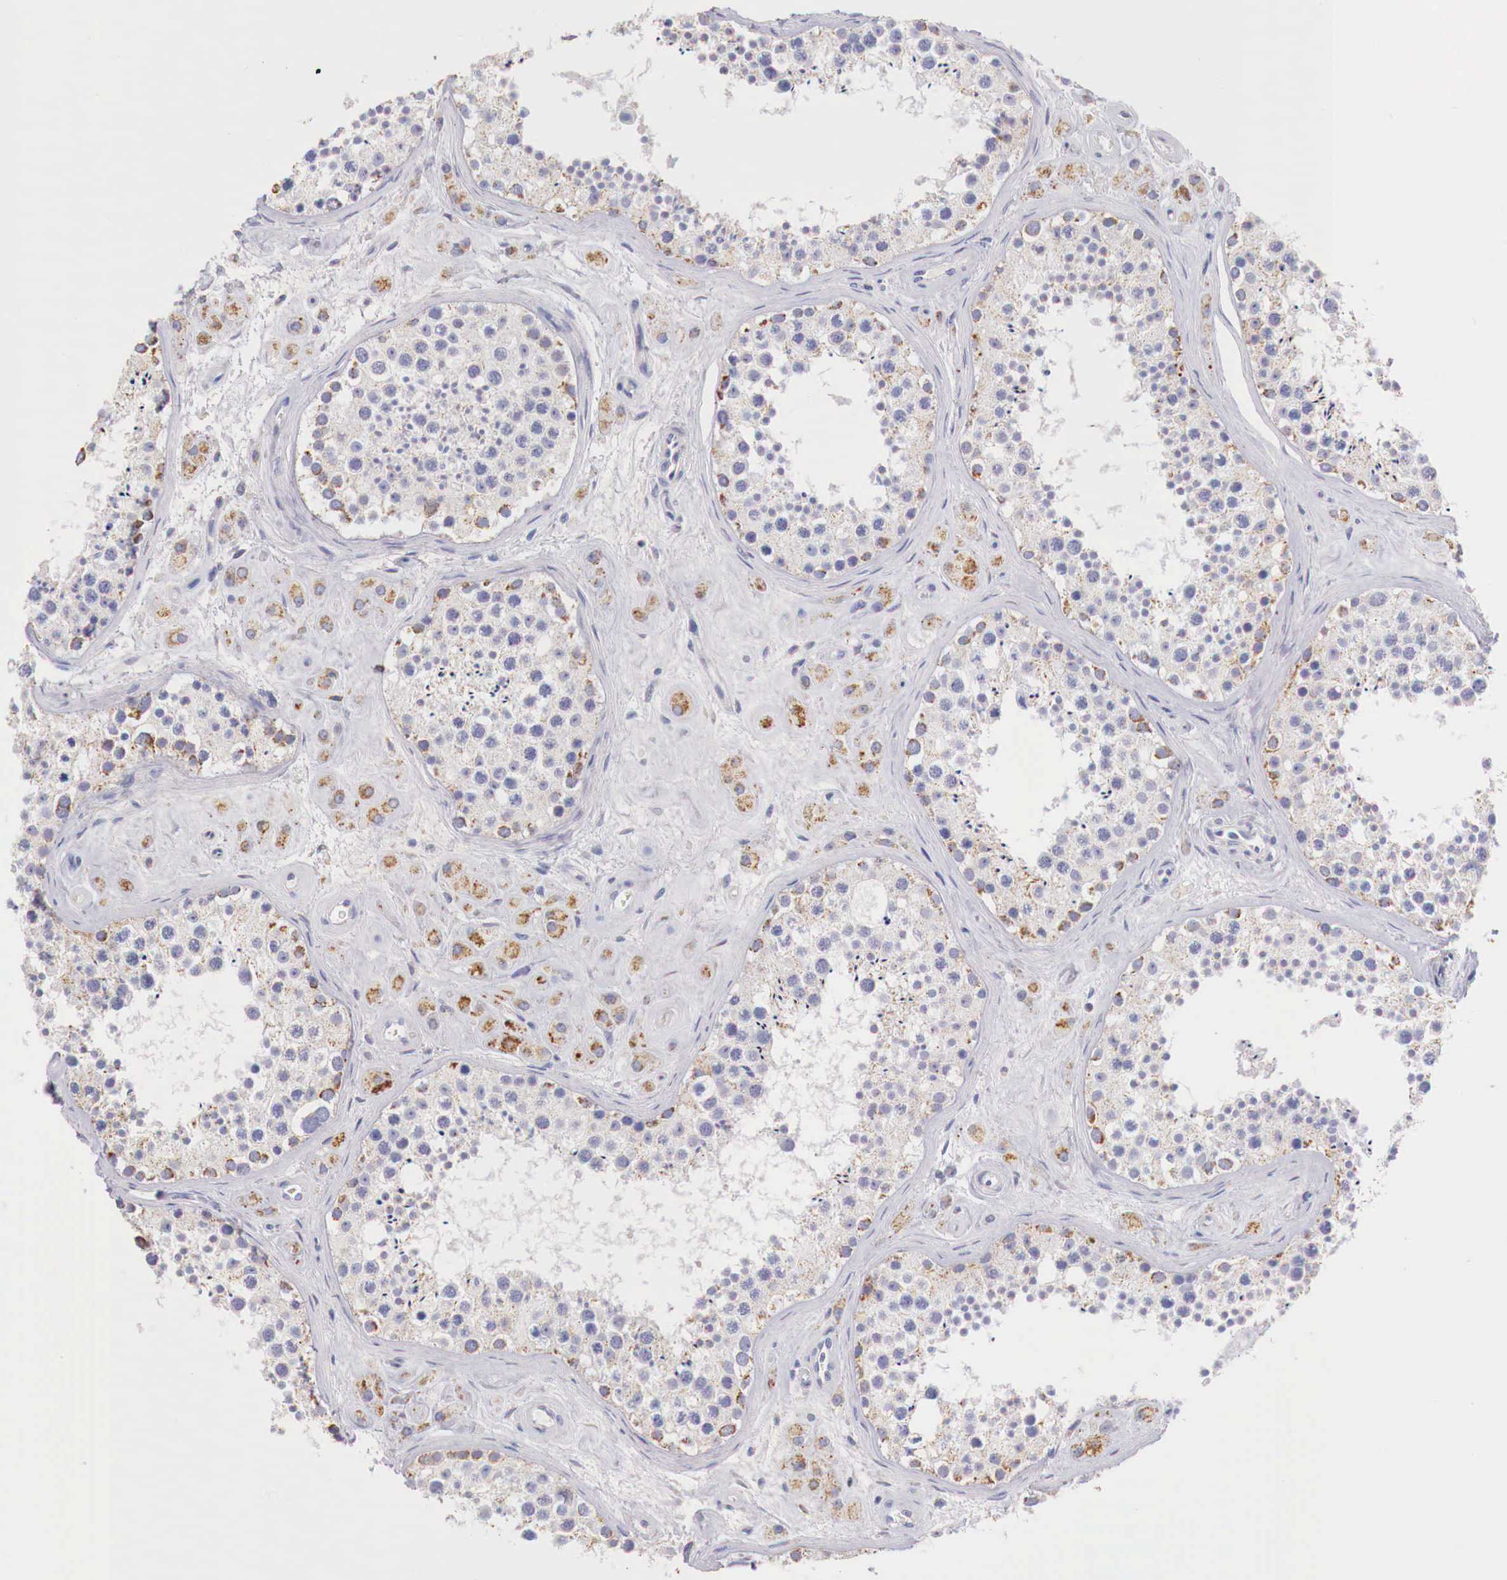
{"staining": {"intensity": "moderate", "quantity": "25%-75%", "location": "cytoplasmic/membranous"}, "tissue": "testis", "cell_type": "Cells in seminiferous ducts", "image_type": "normal", "snomed": [{"axis": "morphology", "description": "Normal tissue, NOS"}, {"axis": "topography", "description": "Testis"}], "caption": "Protein expression analysis of normal human testis reveals moderate cytoplasmic/membranous expression in about 25%-75% of cells in seminiferous ducts. (DAB (3,3'-diaminobenzidine) IHC, brown staining for protein, blue staining for nuclei).", "gene": "IDH3G", "patient": {"sex": "male", "age": 38}}